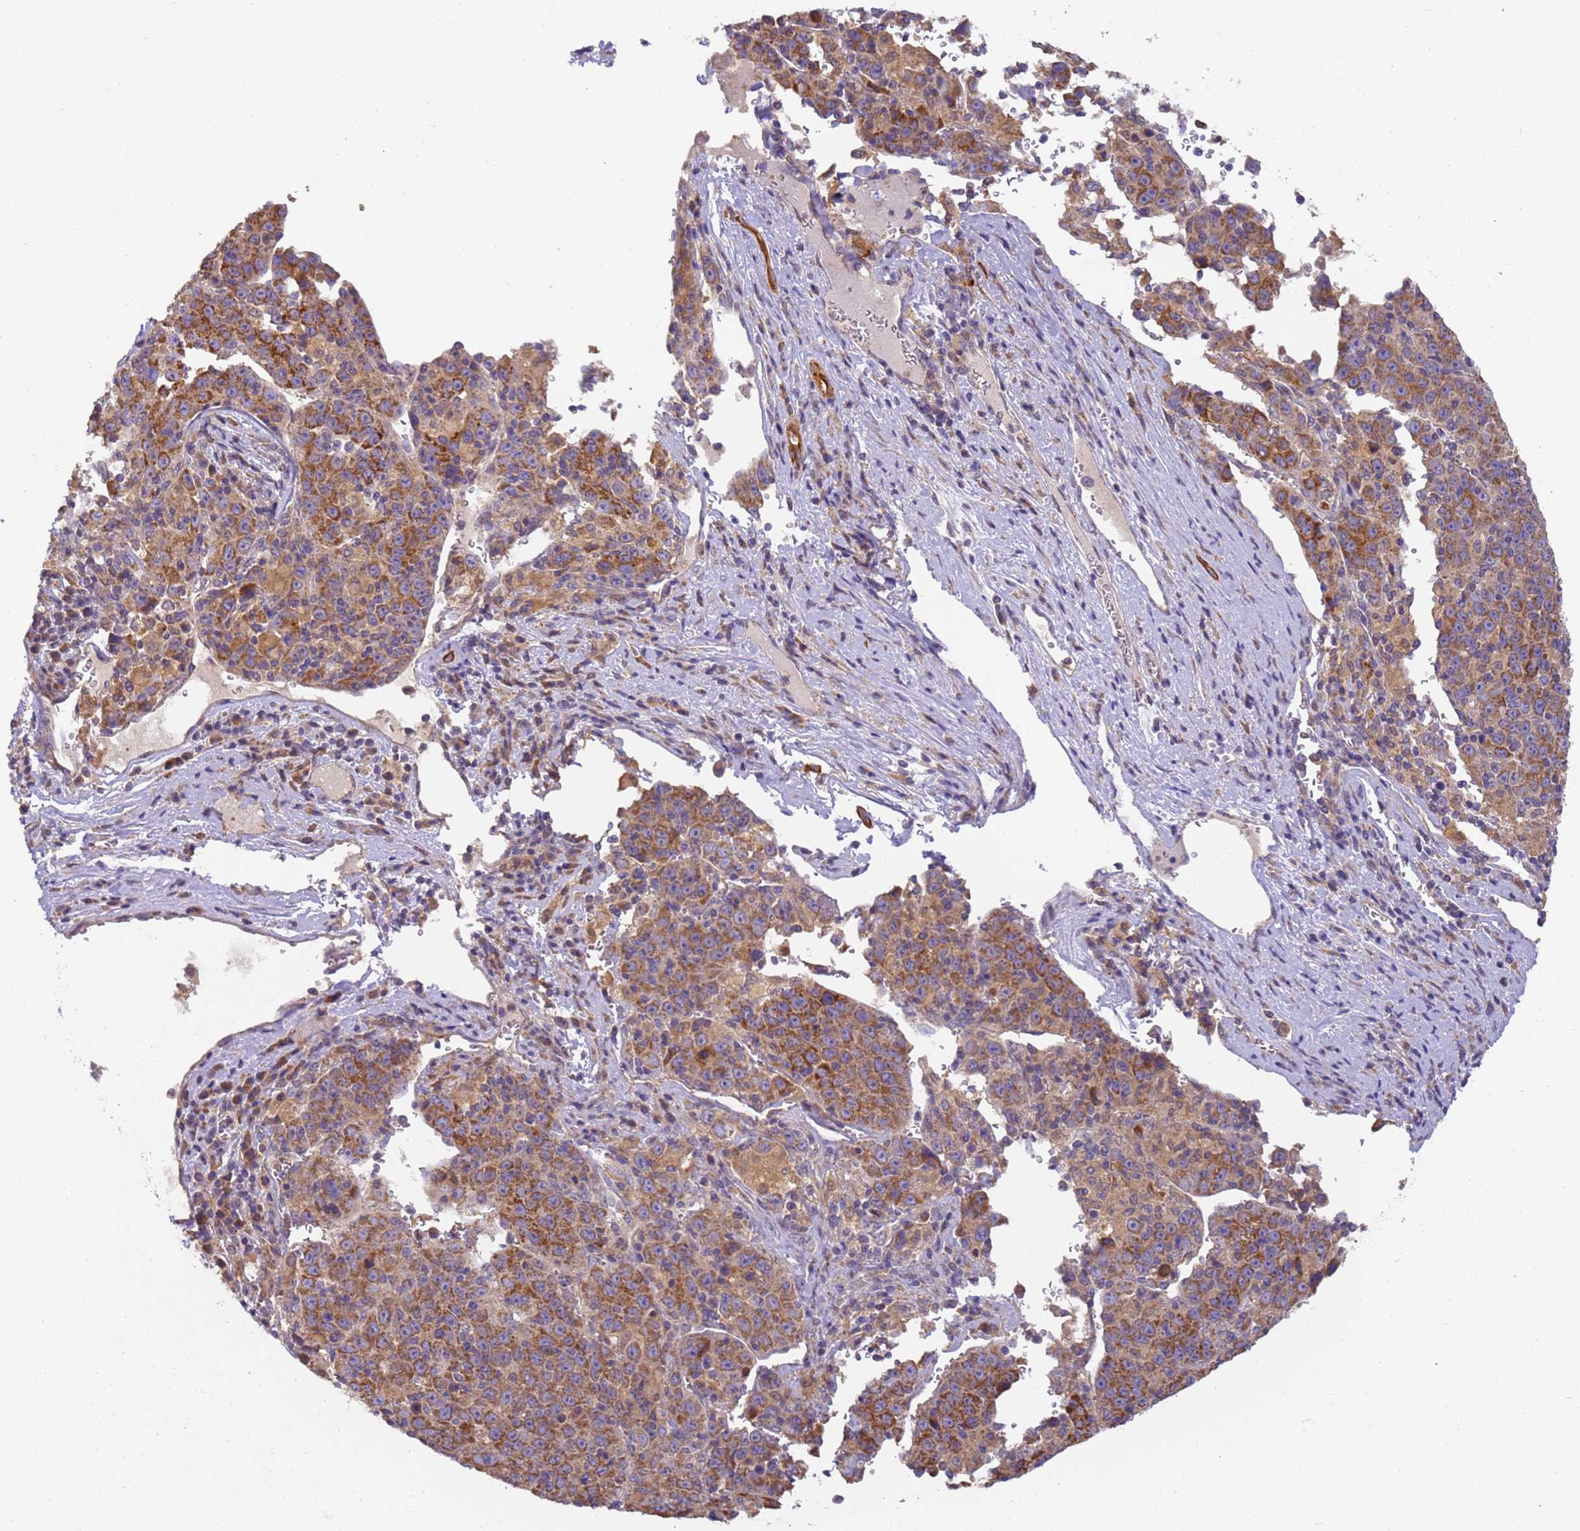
{"staining": {"intensity": "moderate", "quantity": ">75%", "location": "cytoplasmic/membranous"}, "tissue": "liver cancer", "cell_type": "Tumor cells", "image_type": "cancer", "snomed": [{"axis": "morphology", "description": "Carcinoma, Hepatocellular, NOS"}, {"axis": "topography", "description": "Liver"}], "caption": "High-power microscopy captured an immunohistochemistry histopathology image of liver cancer, revealing moderate cytoplasmic/membranous expression in approximately >75% of tumor cells. (Brightfield microscopy of DAB IHC at high magnification).", "gene": "TIGAR", "patient": {"sex": "female", "age": 53}}